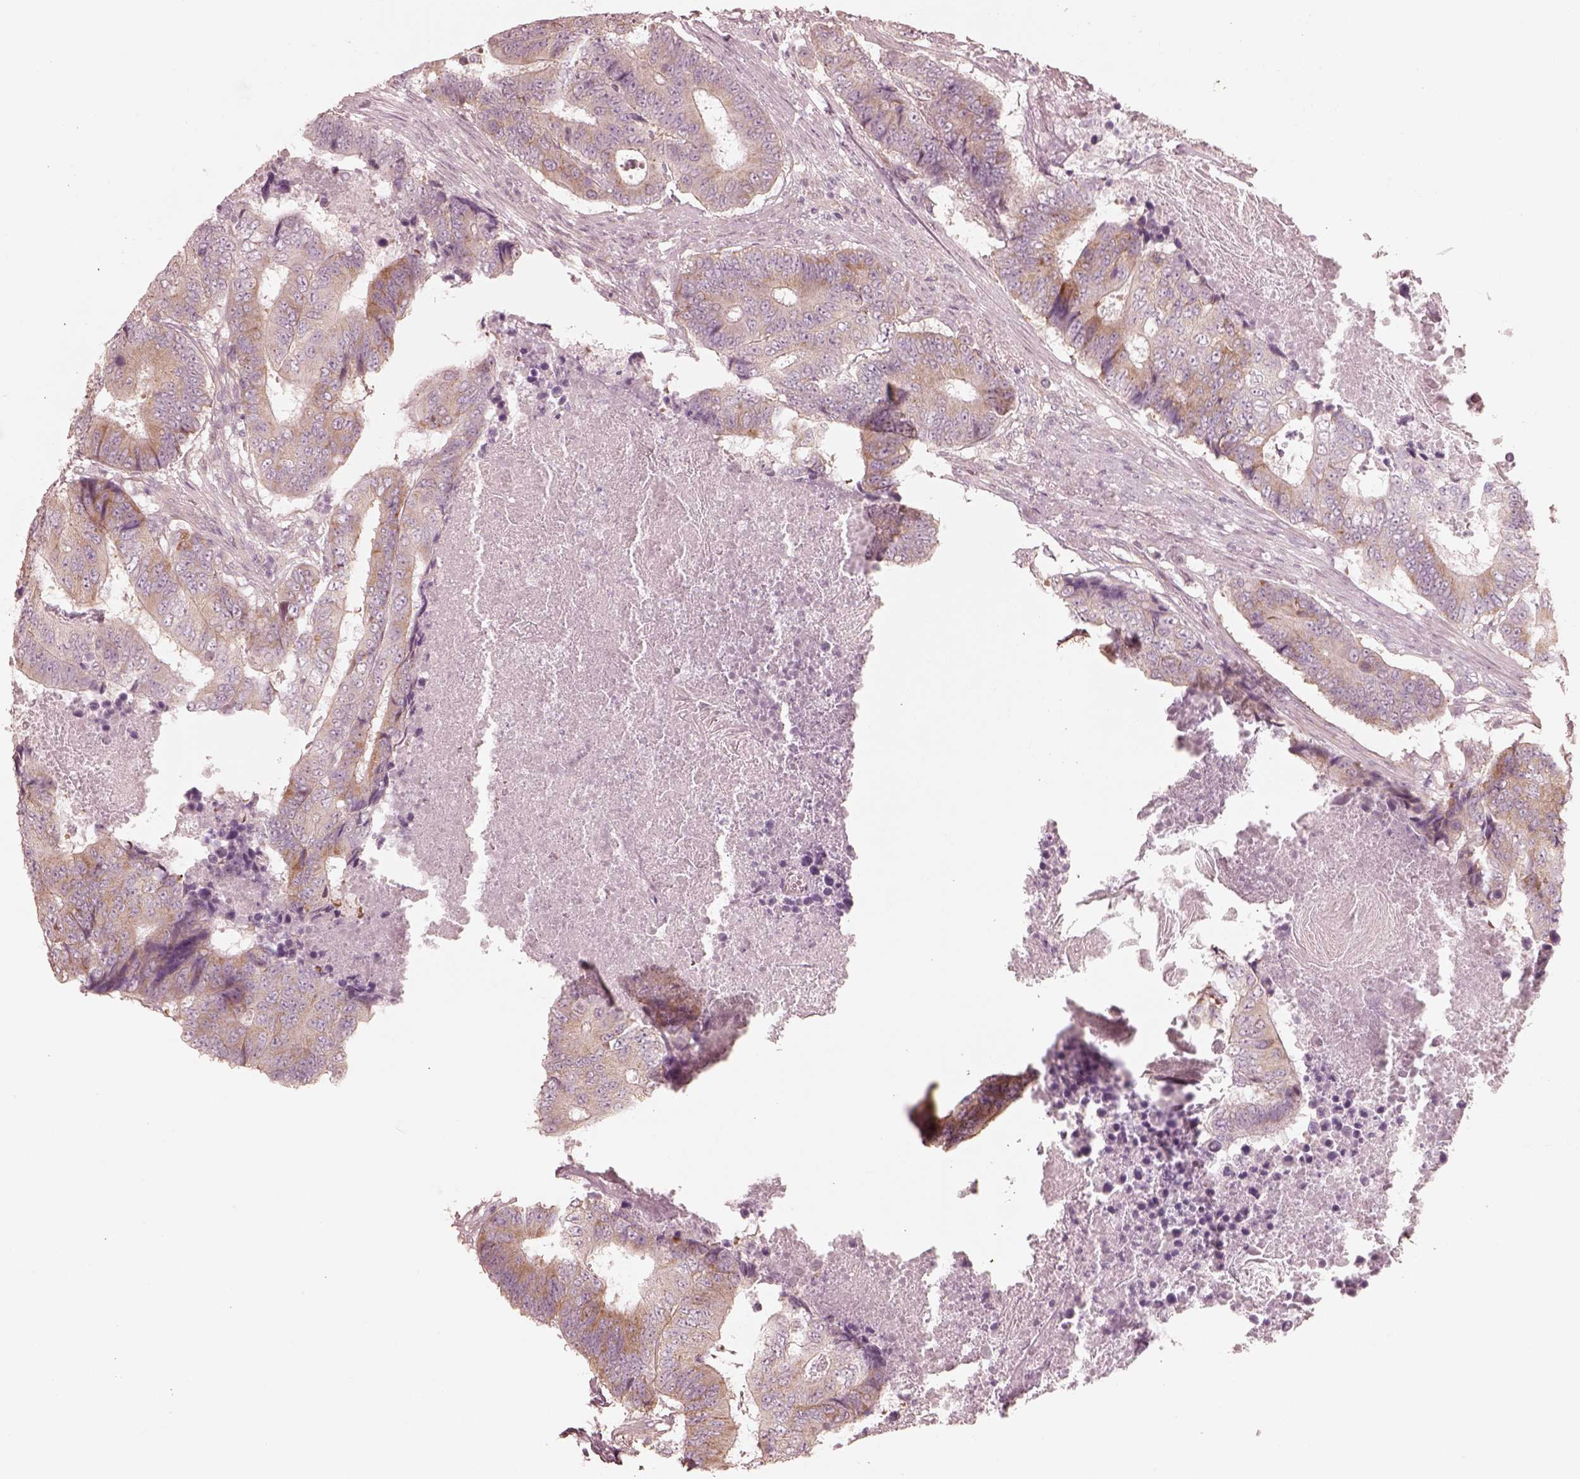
{"staining": {"intensity": "moderate", "quantity": "<25%", "location": "cytoplasmic/membranous"}, "tissue": "colorectal cancer", "cell_type": "Tumor cells", "image_type": "cancer", "snomed": [{"axis": "morphology", "description": "Adenocarcinoma, NOS"}, {"axis": "topography", "description": "Colon"}], "caption": "Adenocarcinoma (colorectal) stained with immunohistochemistry (IHC) reveals moderate cytoplasmic/membranous expression in about <25% of tumor cells.", "gene": "RAB3C", "patient": {"sex": "female", "age": 48}}